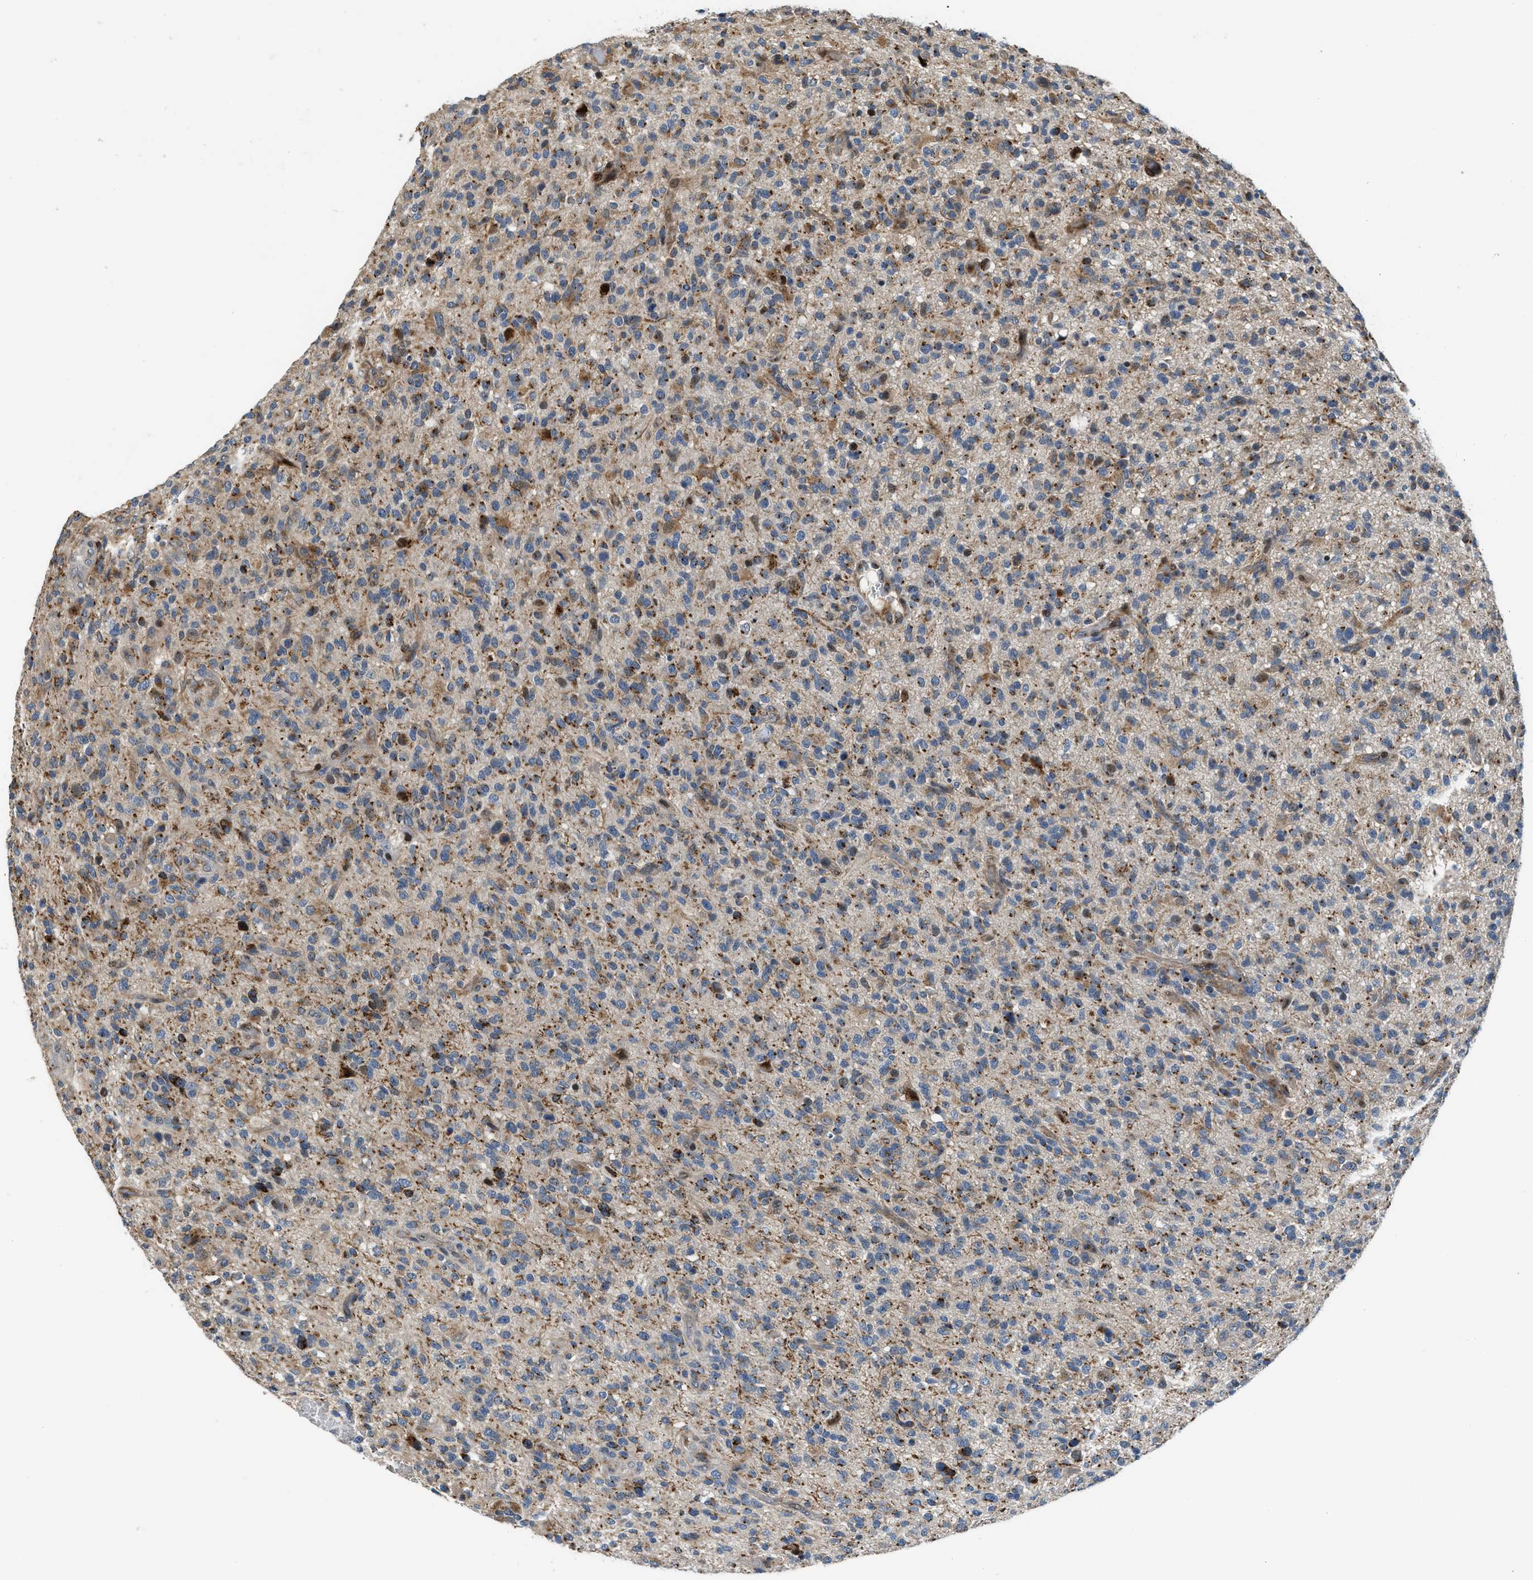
{"staining": {"intensity": "weak", "quantity": "<25%", "location": "cytoplasmic/membranous"}, "tissue": "glioma", "cell_type": "Tumor cells", "image_type": "cancer", "snomed": [{"axis": "morphology", "description": "Glioma, malignant, High grade"}, {"axis": "topography", "description": "Brain"}], "caption": "The IHC image has no significant staining in tumor cells of glioma tissue.", "gene": "FUT8", "patient": {"sex": "male", "age": 71}}